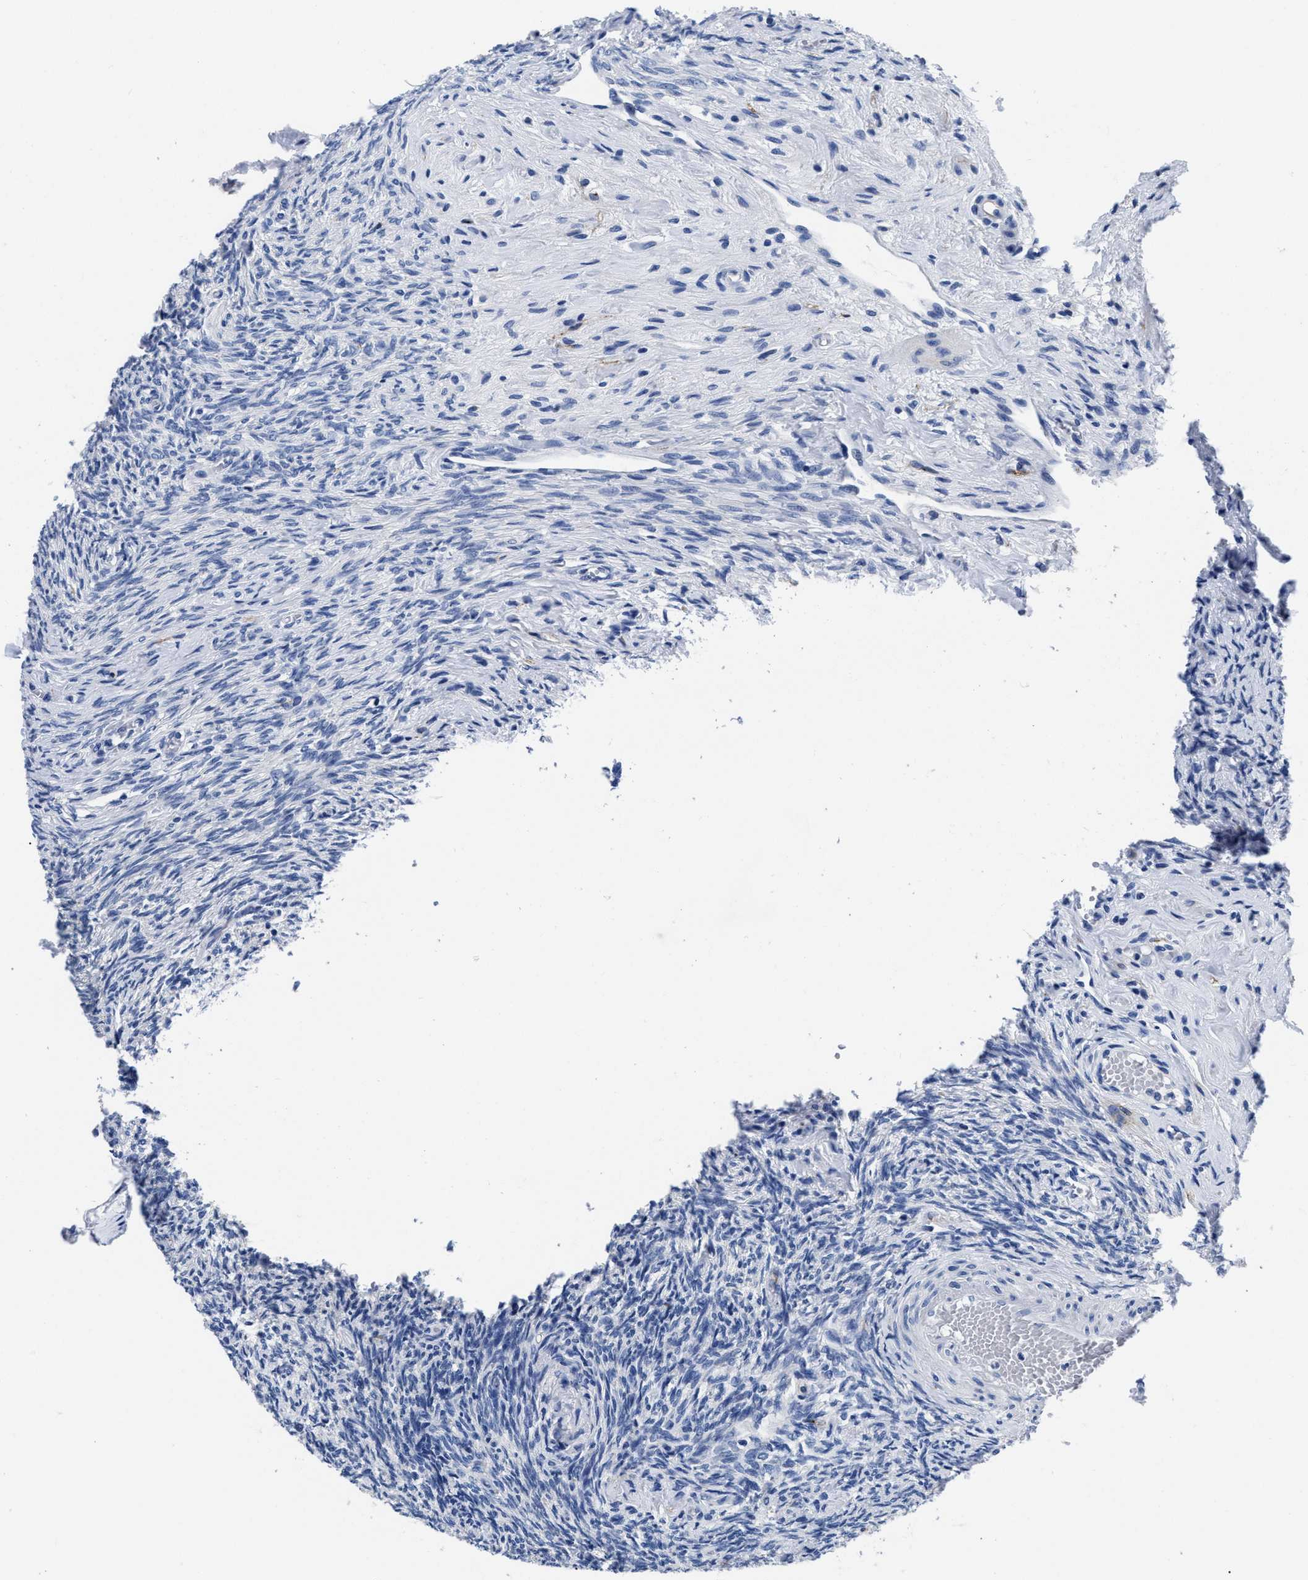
{"staining": {"intensity": "negative", "quantity": "none", "location": "none"}, "tissue": "ovary", "cell_type": "Follicle cells", "image_type": "normal", "snomed": [{"axis": "morphology", "description": "Normal tissue, NOS"}, {"axis": "topography", "description": "Ovary"}], "caption": "The immunohistochemistry (IHC) photomicrograph has no significant expression in follicle cells of ovary. (Immunohistochemistry, brightfield microscopy, high magnification).", "gene": "SLC35F1", "patient": {"sex": "female", "age": 41}}